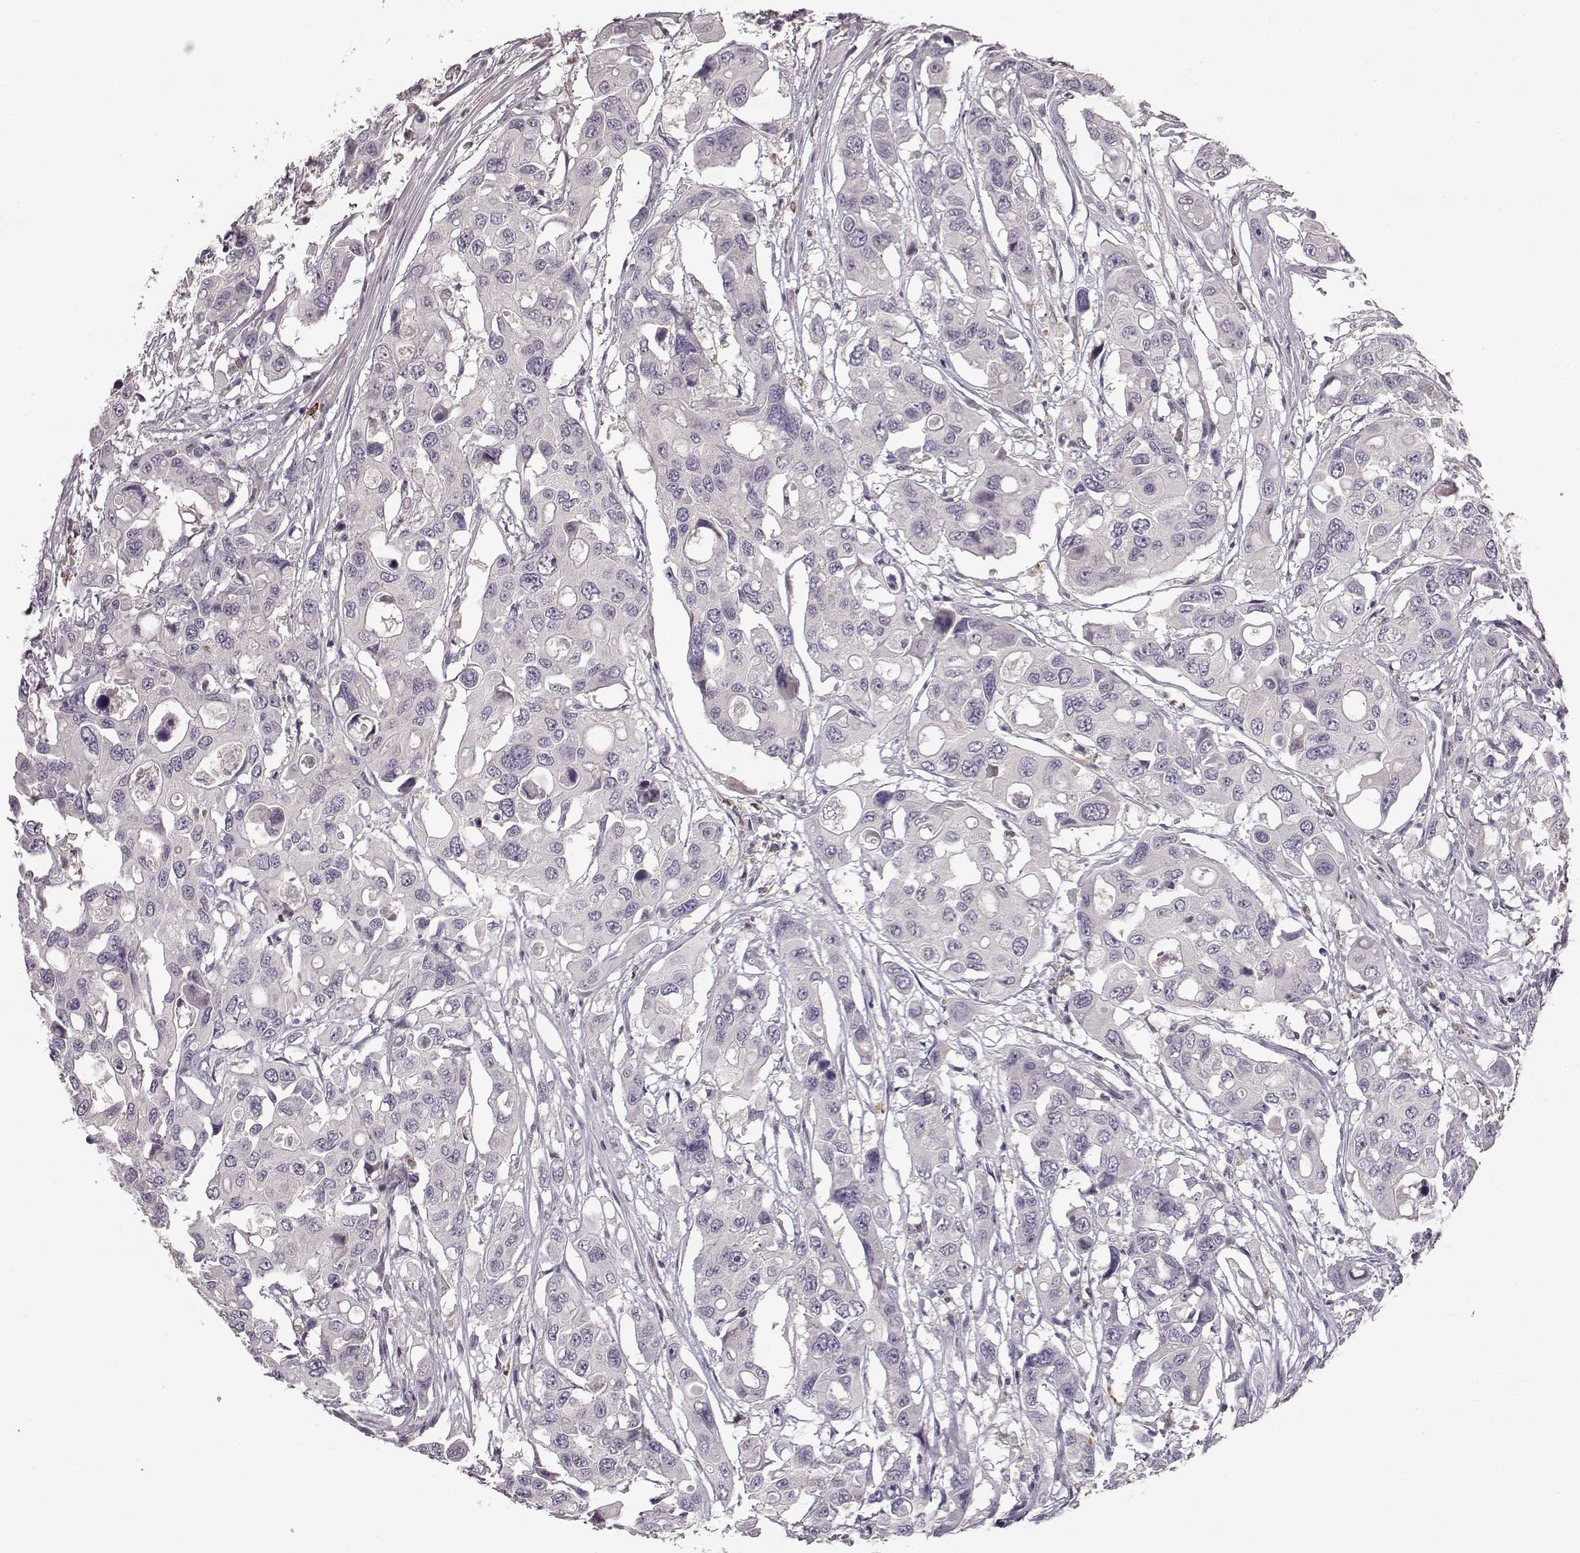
{"staining": {"intensity": "negative", "quantity": "none", "location": "none"}, "tissue": "colorectal cancer", "cell_type": "Tumor cells", "image_type": "cancer", "snomed": [{"axis": "morphology", "description": "Adenocarcinoma, NOS"}, {"axis": "topography", "description": "Colon"}], "caption": "Image shows no significant protein positivity in tumor cells of adenocarcinoma (colorectal). The staining was performed using DAB to visualize the protein expression in brown, while the nuclei were stained in blue with hematoxylin (Magnification: 20x).", "gene": "SPAG17", "patient": {"sex": "male", "age": 77}}